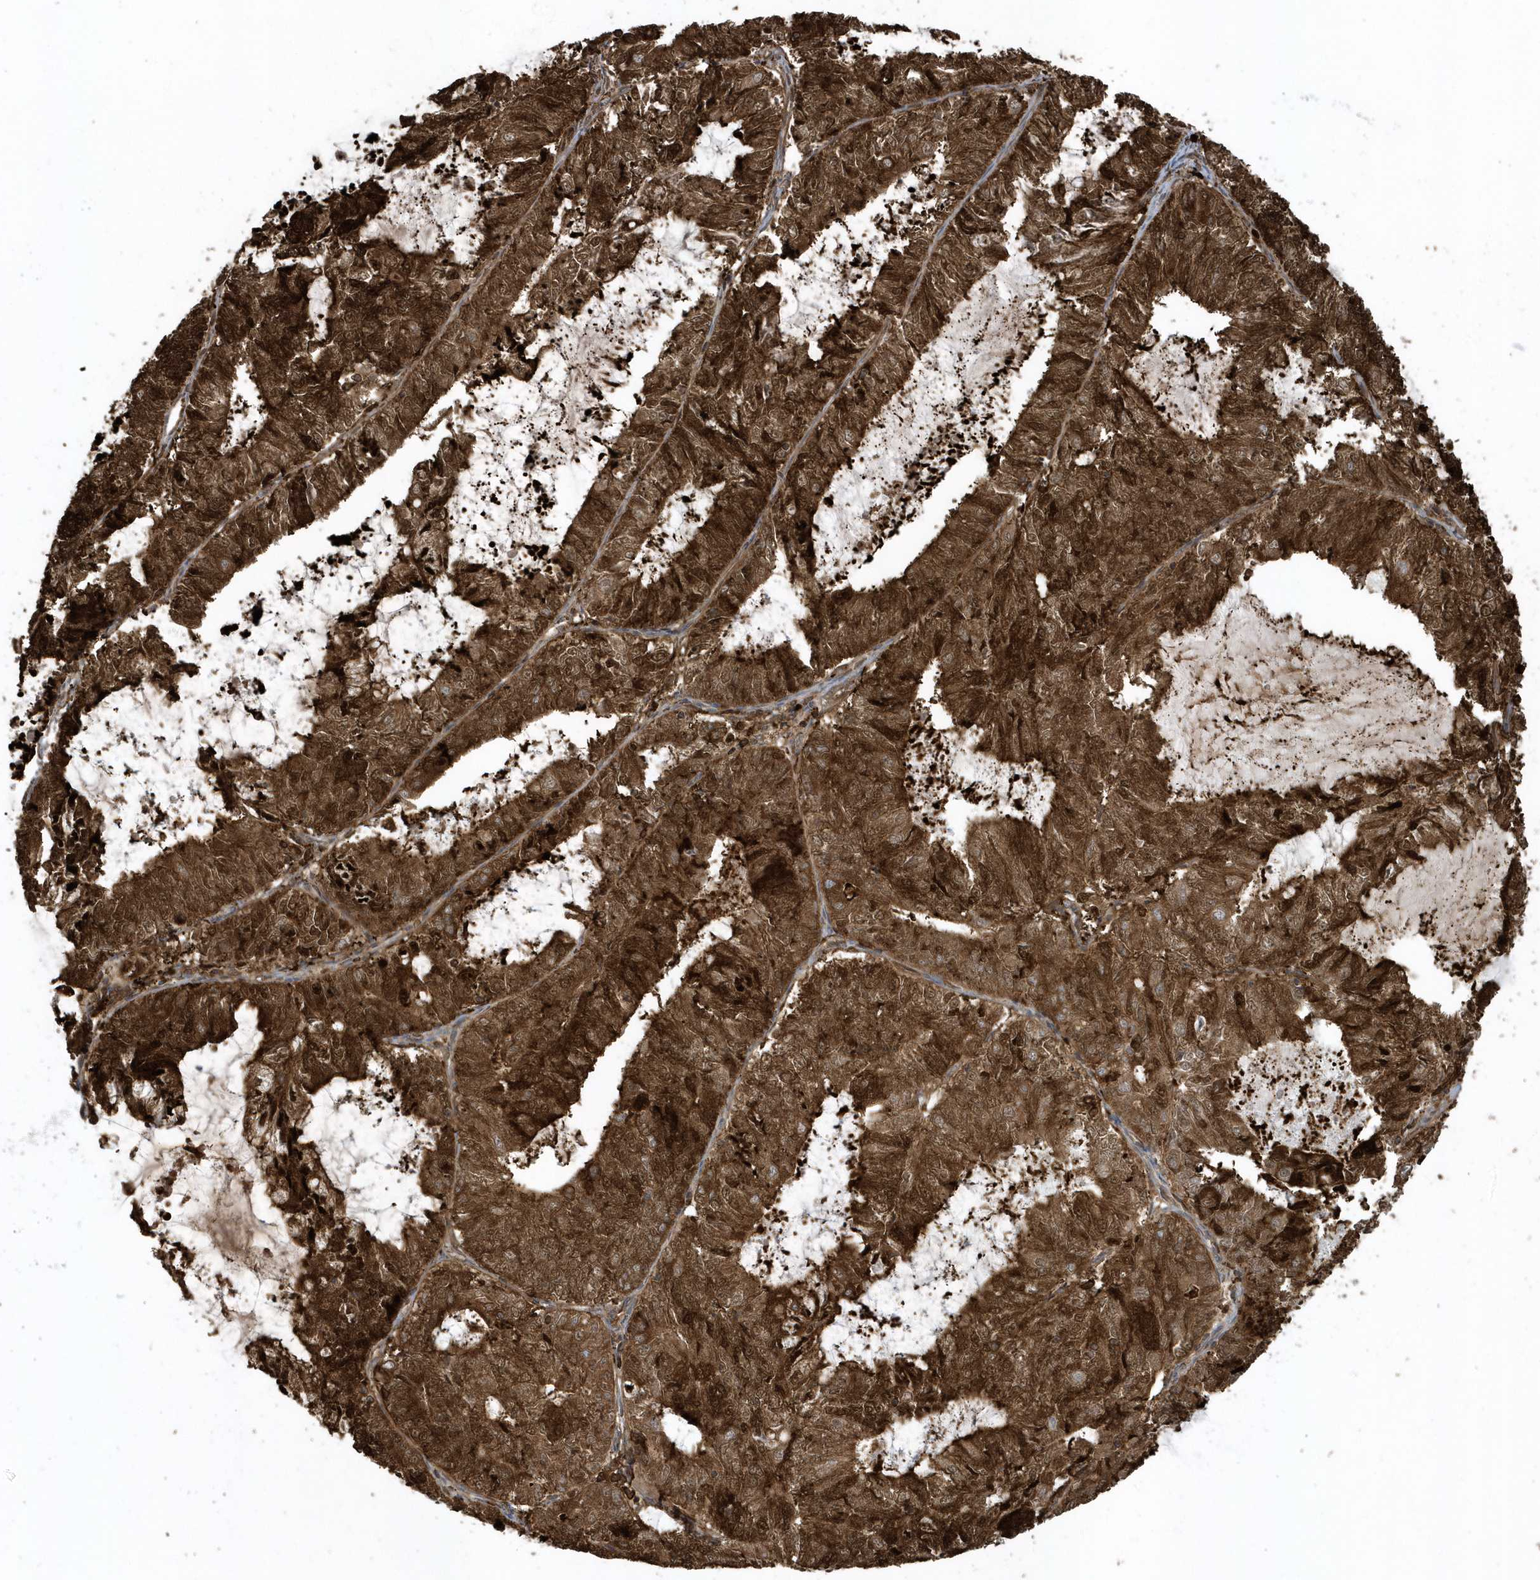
{"staining": {"intensity": "strong", "quantity": ">75%", "location": "cytoplasmic/membranous"}, "tissue": "endometrial cancer", "cell_type": "Tumor cells", "image_type": "cancer", "snomed": [{"axis": "morphology", "description": "Adenocarcinoma, NOS"}, {"axis": "topography", "description": "Endometrium"}], "caption": "The micrograph displays immunohistochemical staining of endometrial cancer. There is strong cytoplasmic/membranous staining is identified in about >75% of tumor cells.", "gene": "CLCN6", "patient": {"sex": "female", "age": 57}}